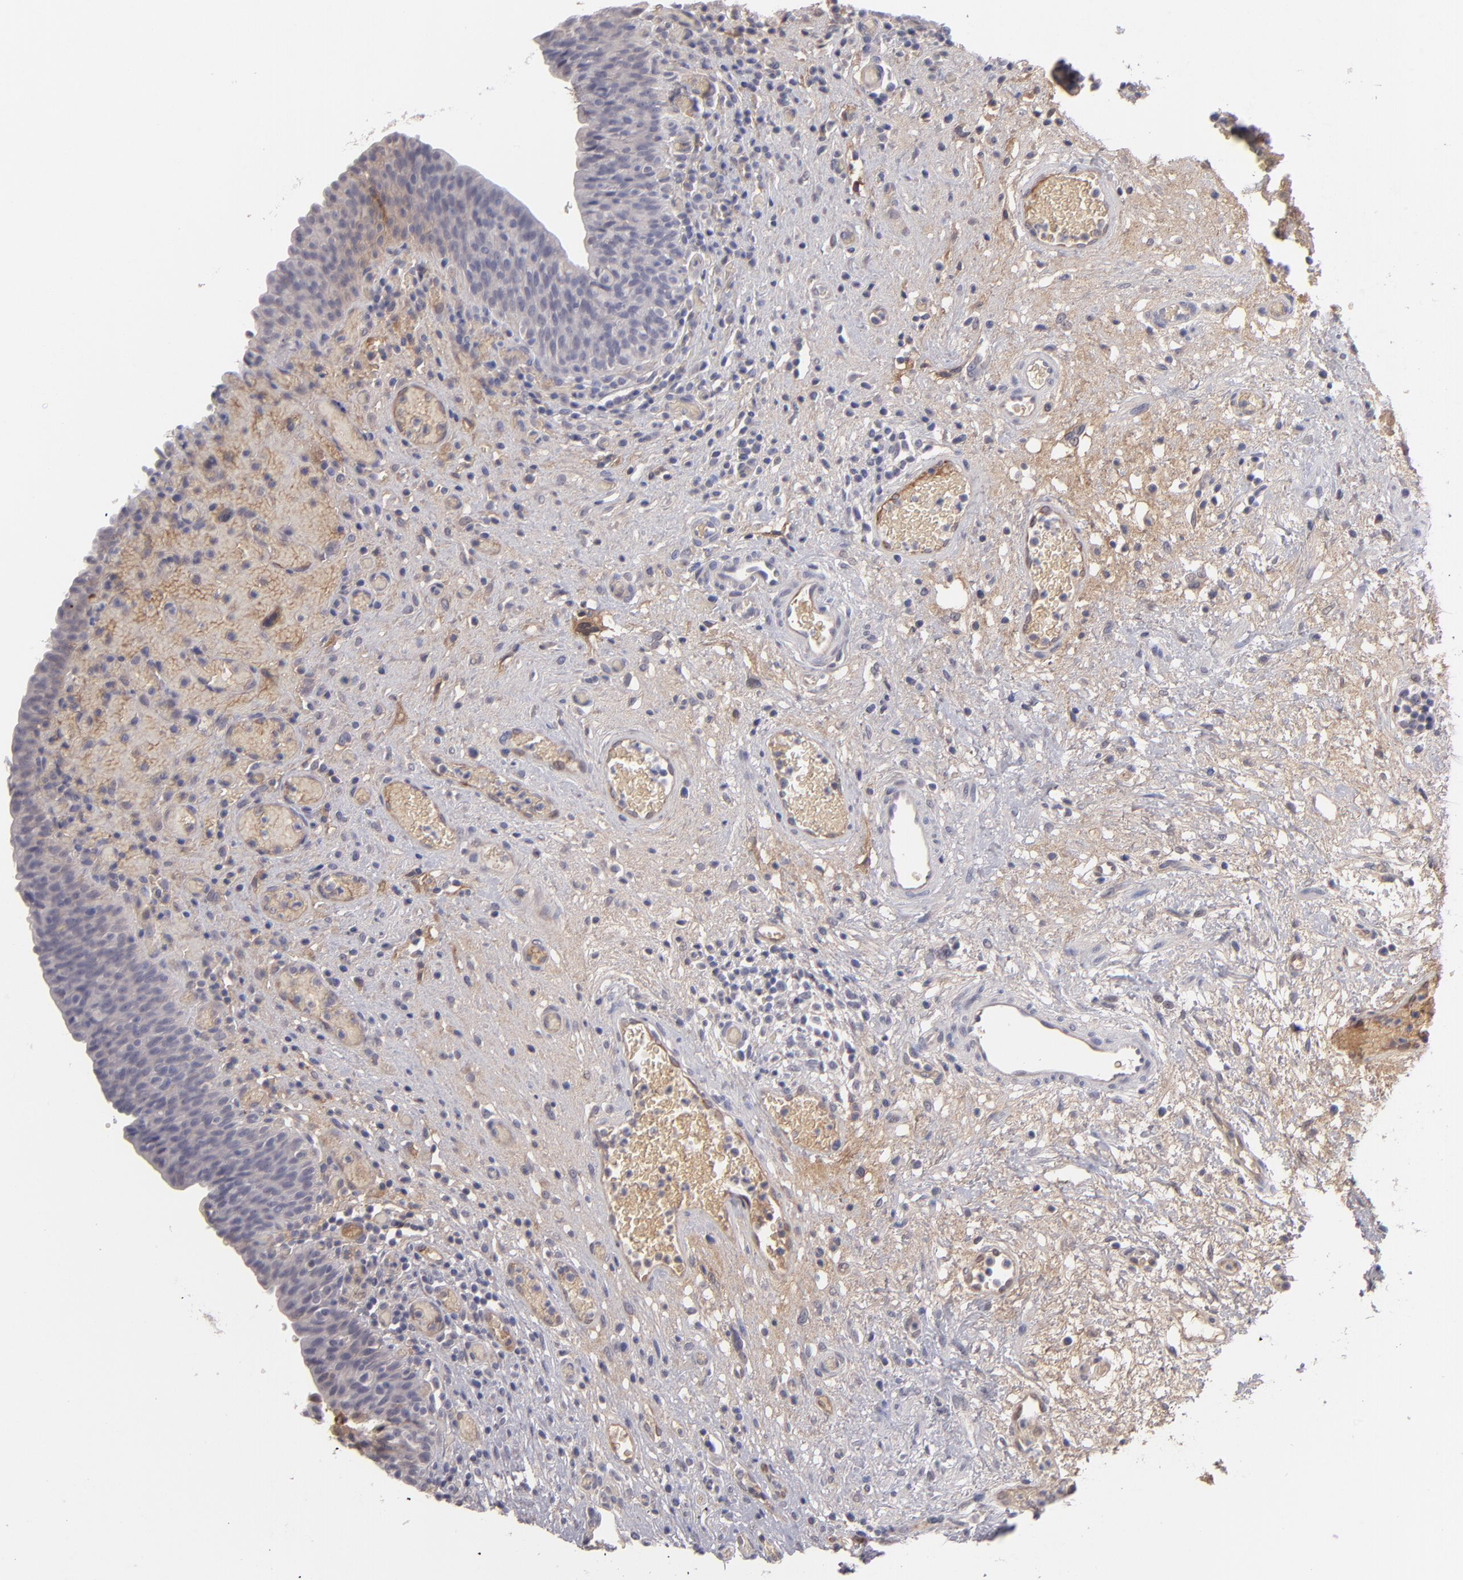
{"staining": {"intensity": "moderate", "quantity": "<25%", "location": "cytoplasmic/membranous"}, "tissue": "urinary bladder", "cell_type": "Urothelial cells", "image_type": "normal", "snomed": [{"axis": "morphology", "description": "Normal tissue, NOS"}, {"axis": "morphology", "description": "Urothelial carcinoma, High grade"}, {"axis": "topography", "description": "Urinary bladder"}], "caption": "The photomicrograph shows staining of benign urinary bladder, revealing moderate cytoplasmic/membranous protein staining (brown color) within urothelial cells. The staining was performed using DAB (3,3'-diaminobenzidine), with brown indicating positive protein expression. Nuclei are stained blue with hematoxylin.", "gene": "ITIH4", "patient": {"sex": "male", "age": 51}}